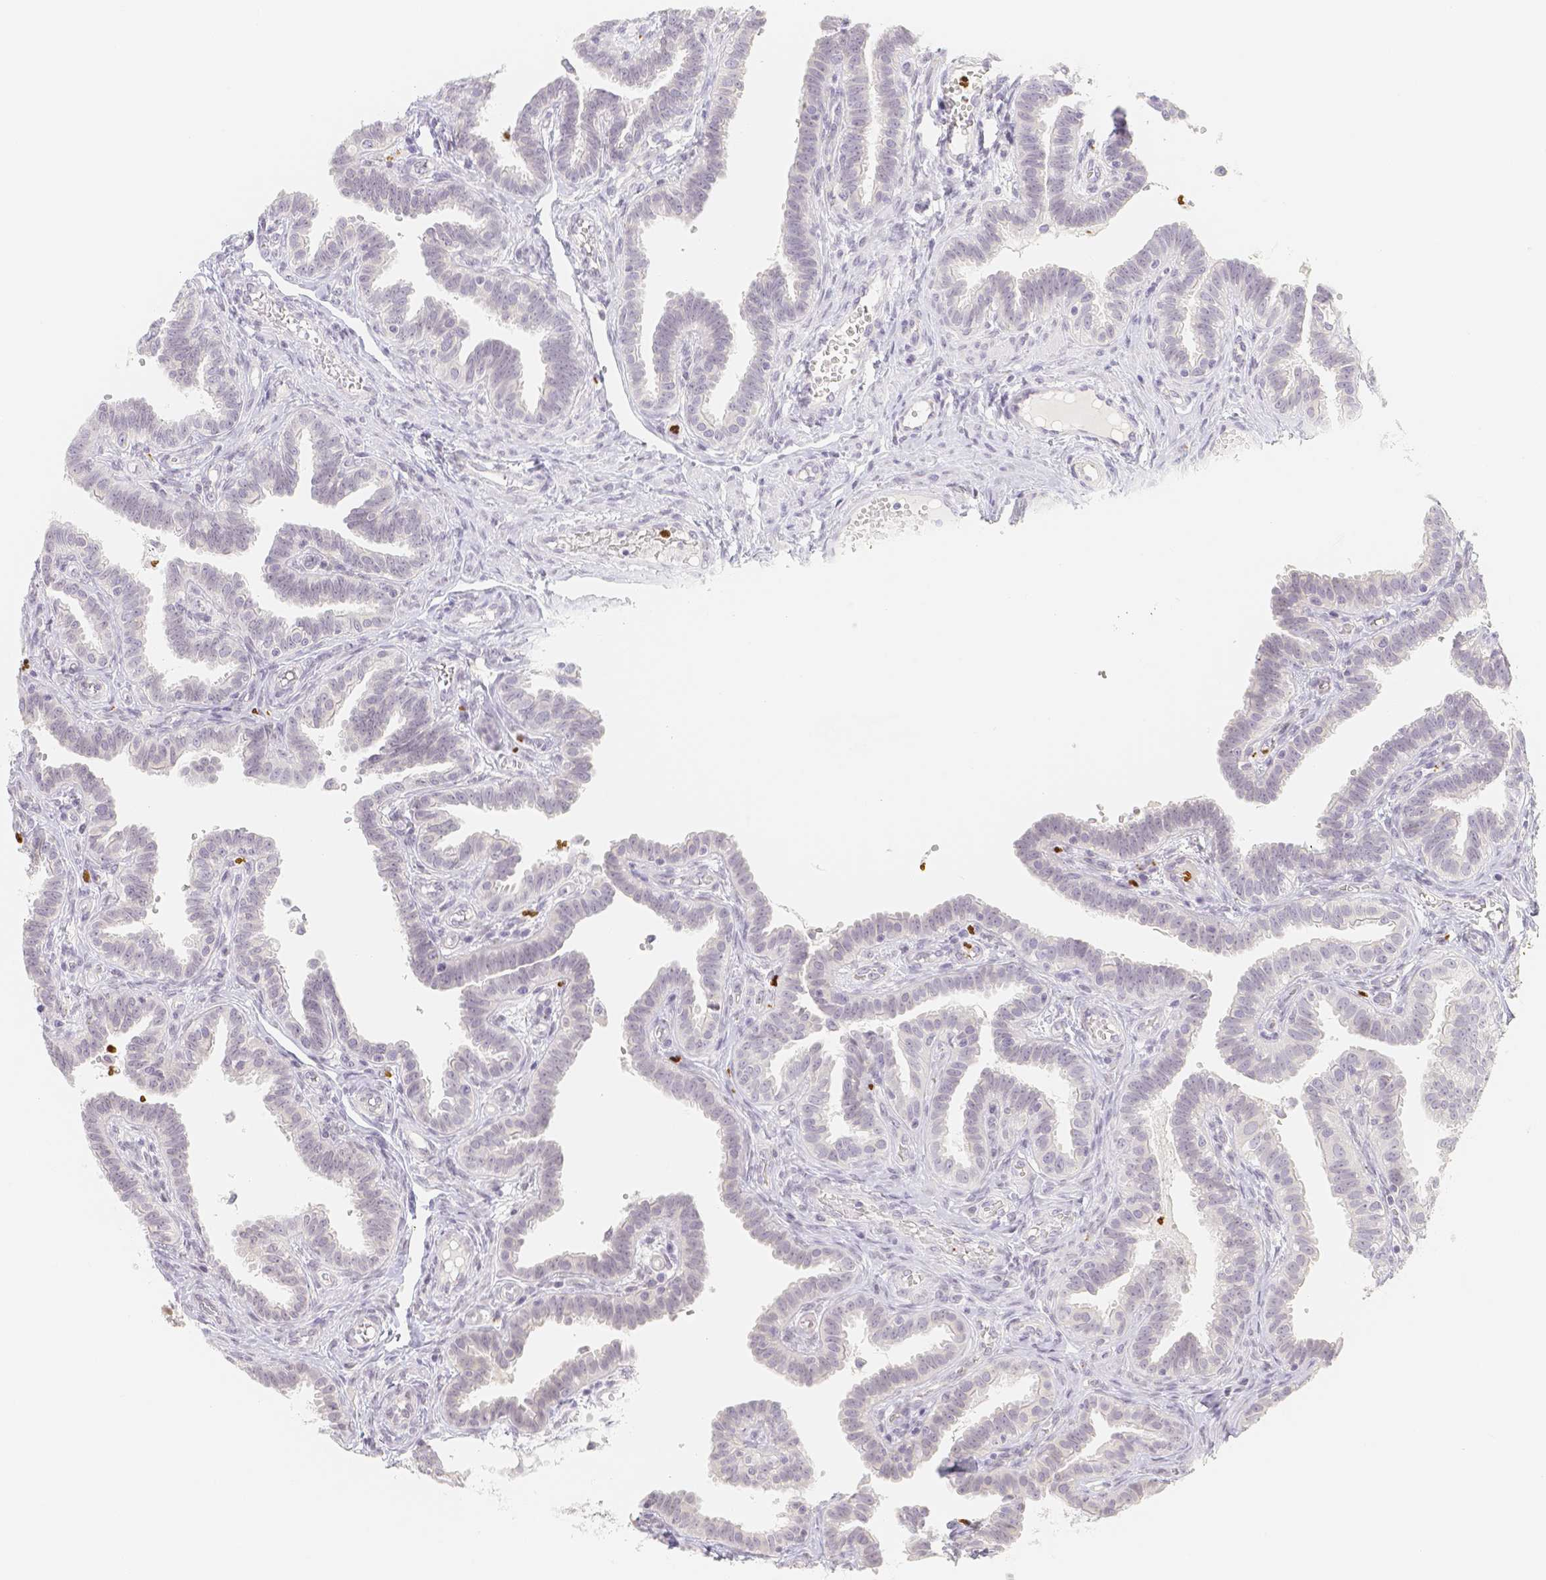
{"staining": {"intensity": "negative", "quantity": "none", "location": "none"}, "tissue": "fallopian tube", "cell_type": "Glandular cells", "image_type": "normal", "snomed": [{"axis": "morphology", "description": "Normal tissue, NOS"}, {"axis": "topography", "description": "Fallopian tube"}, {"axis": "topography", "description": "Placenta"}], "caption": "This image is of unremarkable fallopian tube stained with immunohistochemistry (IHC) to label a protein in brown with the nuclei are counter-stained blue. There is no expression in glandular cells. (DAB (3,3'-diaminobenzidine) IHC, high magnification).", "gene": "PADI4", "patient": {"sex": "female", "age": 34}}